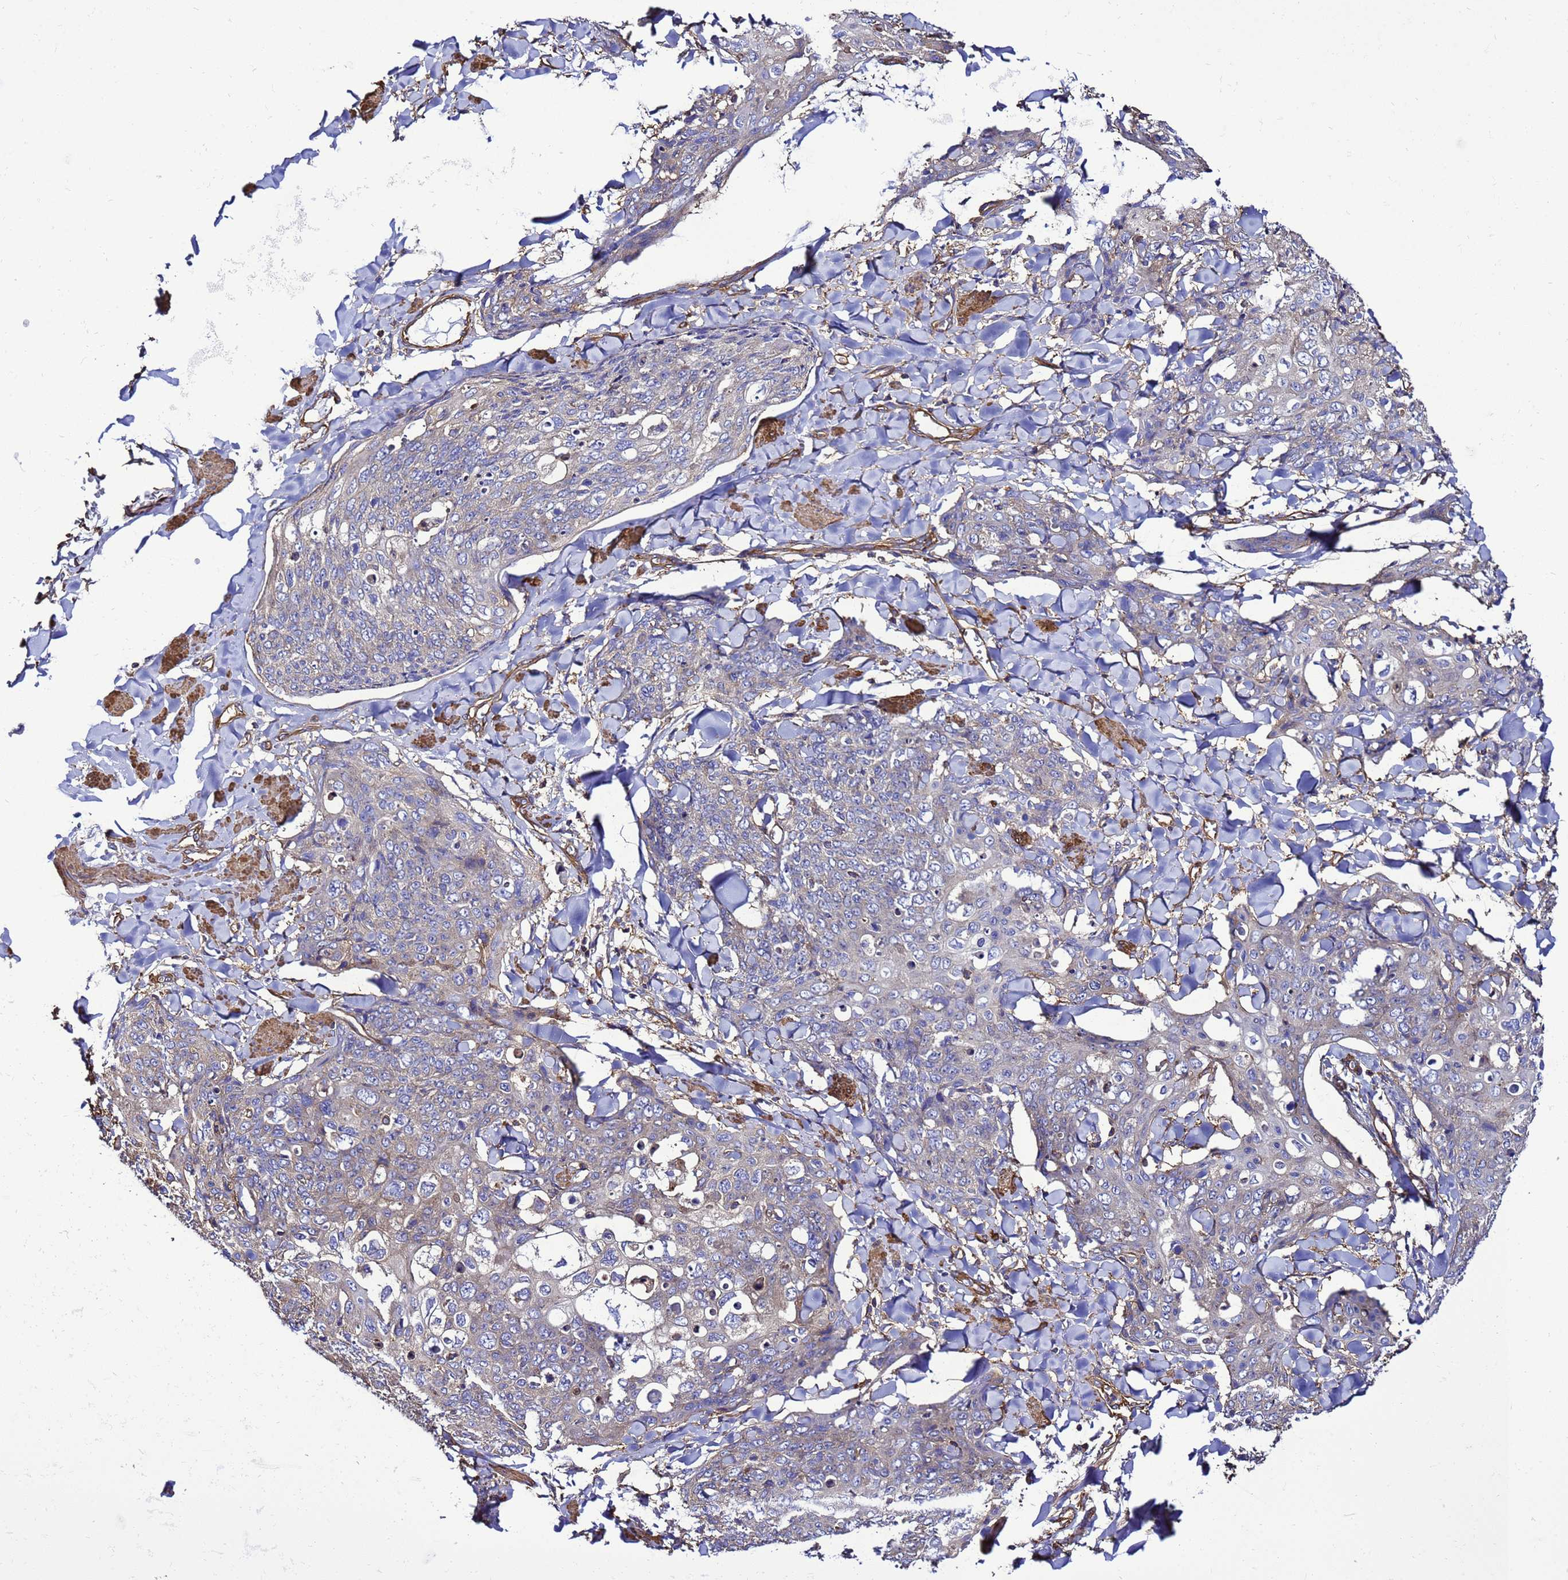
{"staining": {"intensity": "weak", "quantity": "<25%", "location": "cytoplasmic/membranous"}, "tissue": "skin cancer", "cell_type": "Tumor cells", "image_type": "cancer", "snomed": [{"axis": "morphology", "description": "Squamous cell carcinoma, NOS"}, {"axis": "topography", "description": "Skin"}, {"axis": "topography", "description": "Vulva"}], "caption": "Immunohistochemical staining of human squamous cell carcinoma (skin) displays no significant expression in tumor cells. (Stains: DAB (3,3'-diaminobenzidine) immunohistochemistry with hematoxylin counter stain, Microscopy: brightfield microscopy at high magnification).", "gene": "MYL12A", "patient": {"sex": "female", "age": 85}}